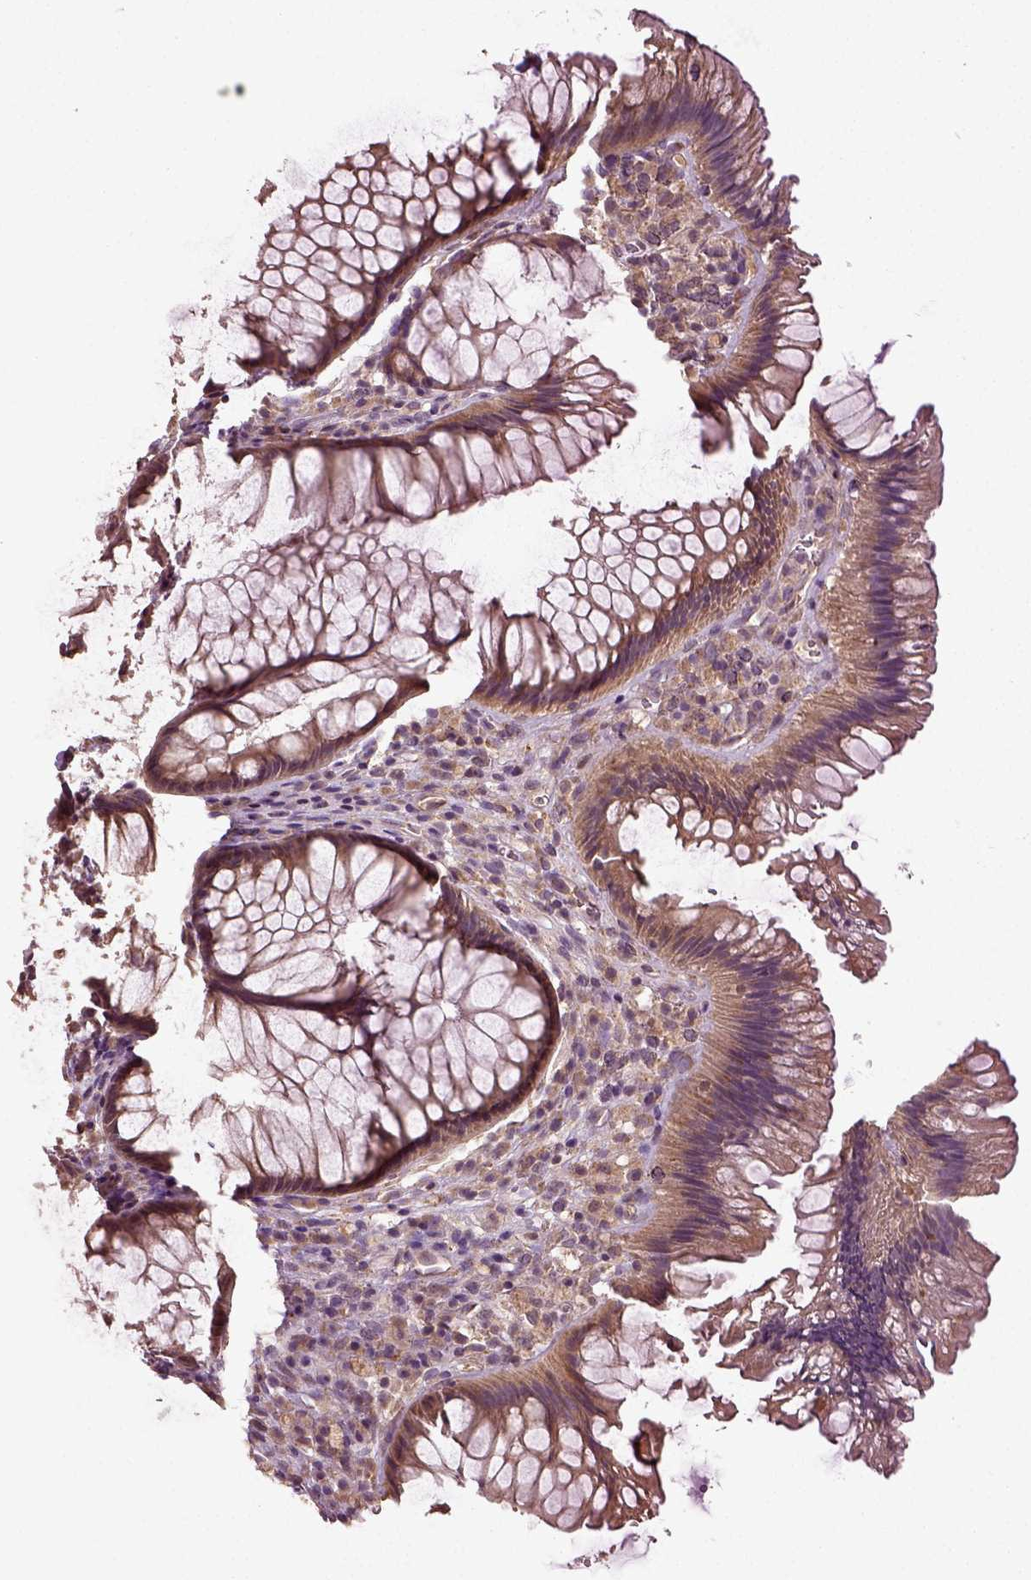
{"staining": {"intensity": "moderate", "quantity": ">75%", "location": "cytoplasmic/membranous"}, "tissue": "rectum", "cell_type": "Glandular cells", "image_type": "normal", "snomed": [{"axis": "morphology", "description": "Normal tissue, NOS"}, {"axis": "topography", "description": "Smooth muscle"}, {"axis": "topography", "description": "Rectum"}], "caption": "Immunohistochemistry (IHC) staining of benign rectum, which displays medium levels of moderate cytoplasmic/membranous staining in about >75% of glandular cells indicating moderate cytoplasmic/membranous protein expression. The staining was performed using DAB (3,3'-diaminobenzidine) (brown) for protein detection and nuclei were counterstained in hematoxylin (blue).", "gene": "ERV3", "patient": {"sex": "male", "age": 53}}